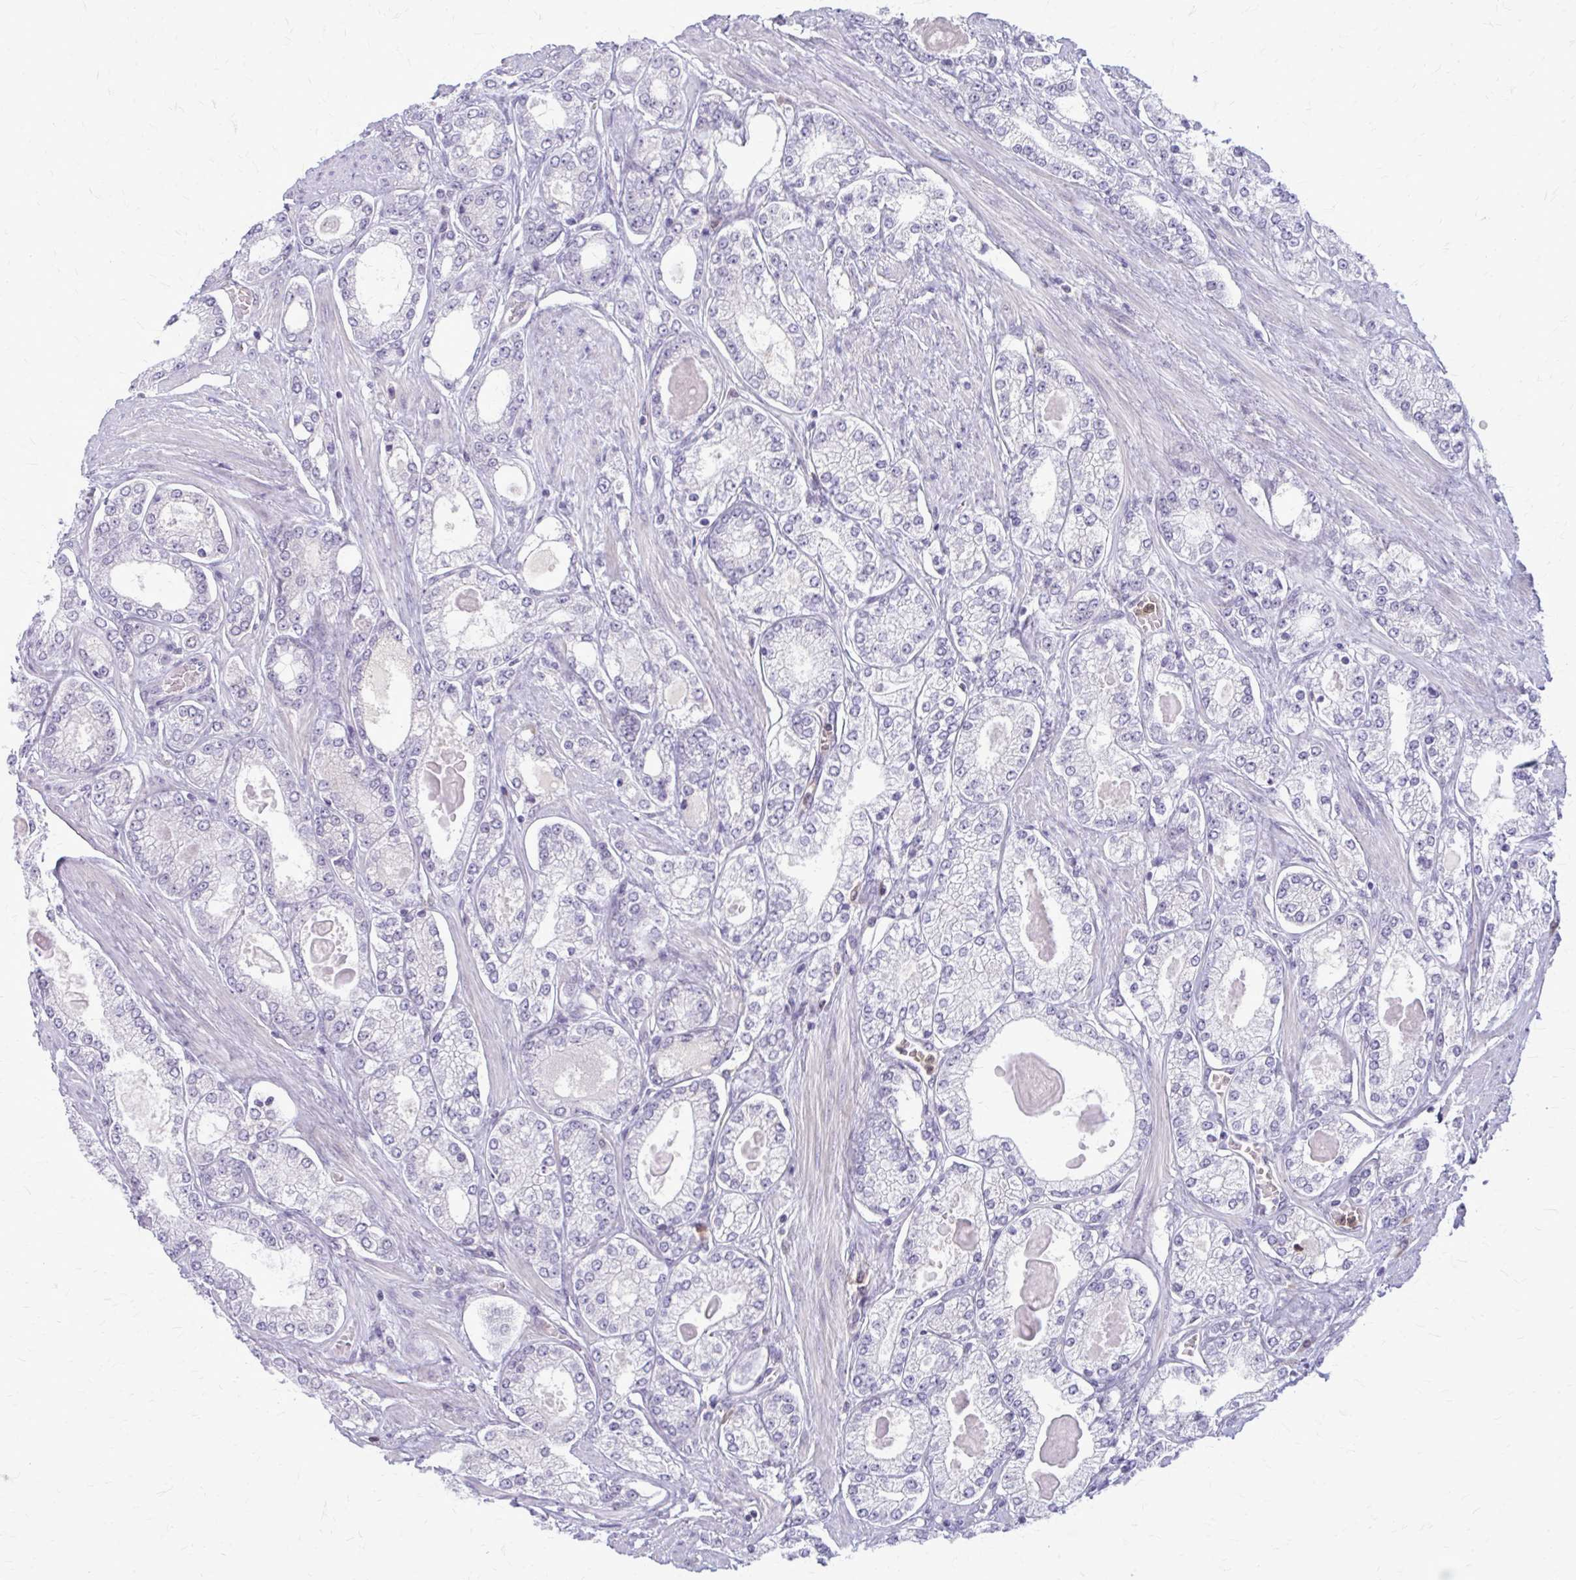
{"staining": {"intensity": "negative", "quantity": "none", "location": "none"}, "tissue": "prostate cancer", "cell_type": "Tumor cells", "image_type": "cancer", "snomed": [{"axis": "morphology", "description": "Adenocarcinoma, High grade"}, {"axis": "topography", "description": "Prostate"}], "caption": "An immunohistochemistry histopathology image of prostate cancer (high-grade adenocarcinoma) is shown. There is no staining in tumor cells of prostate cancer (high-grade adenocarcinoma).", "gene": "GLRX", "patient": {"sex": "male", "age": 68}}